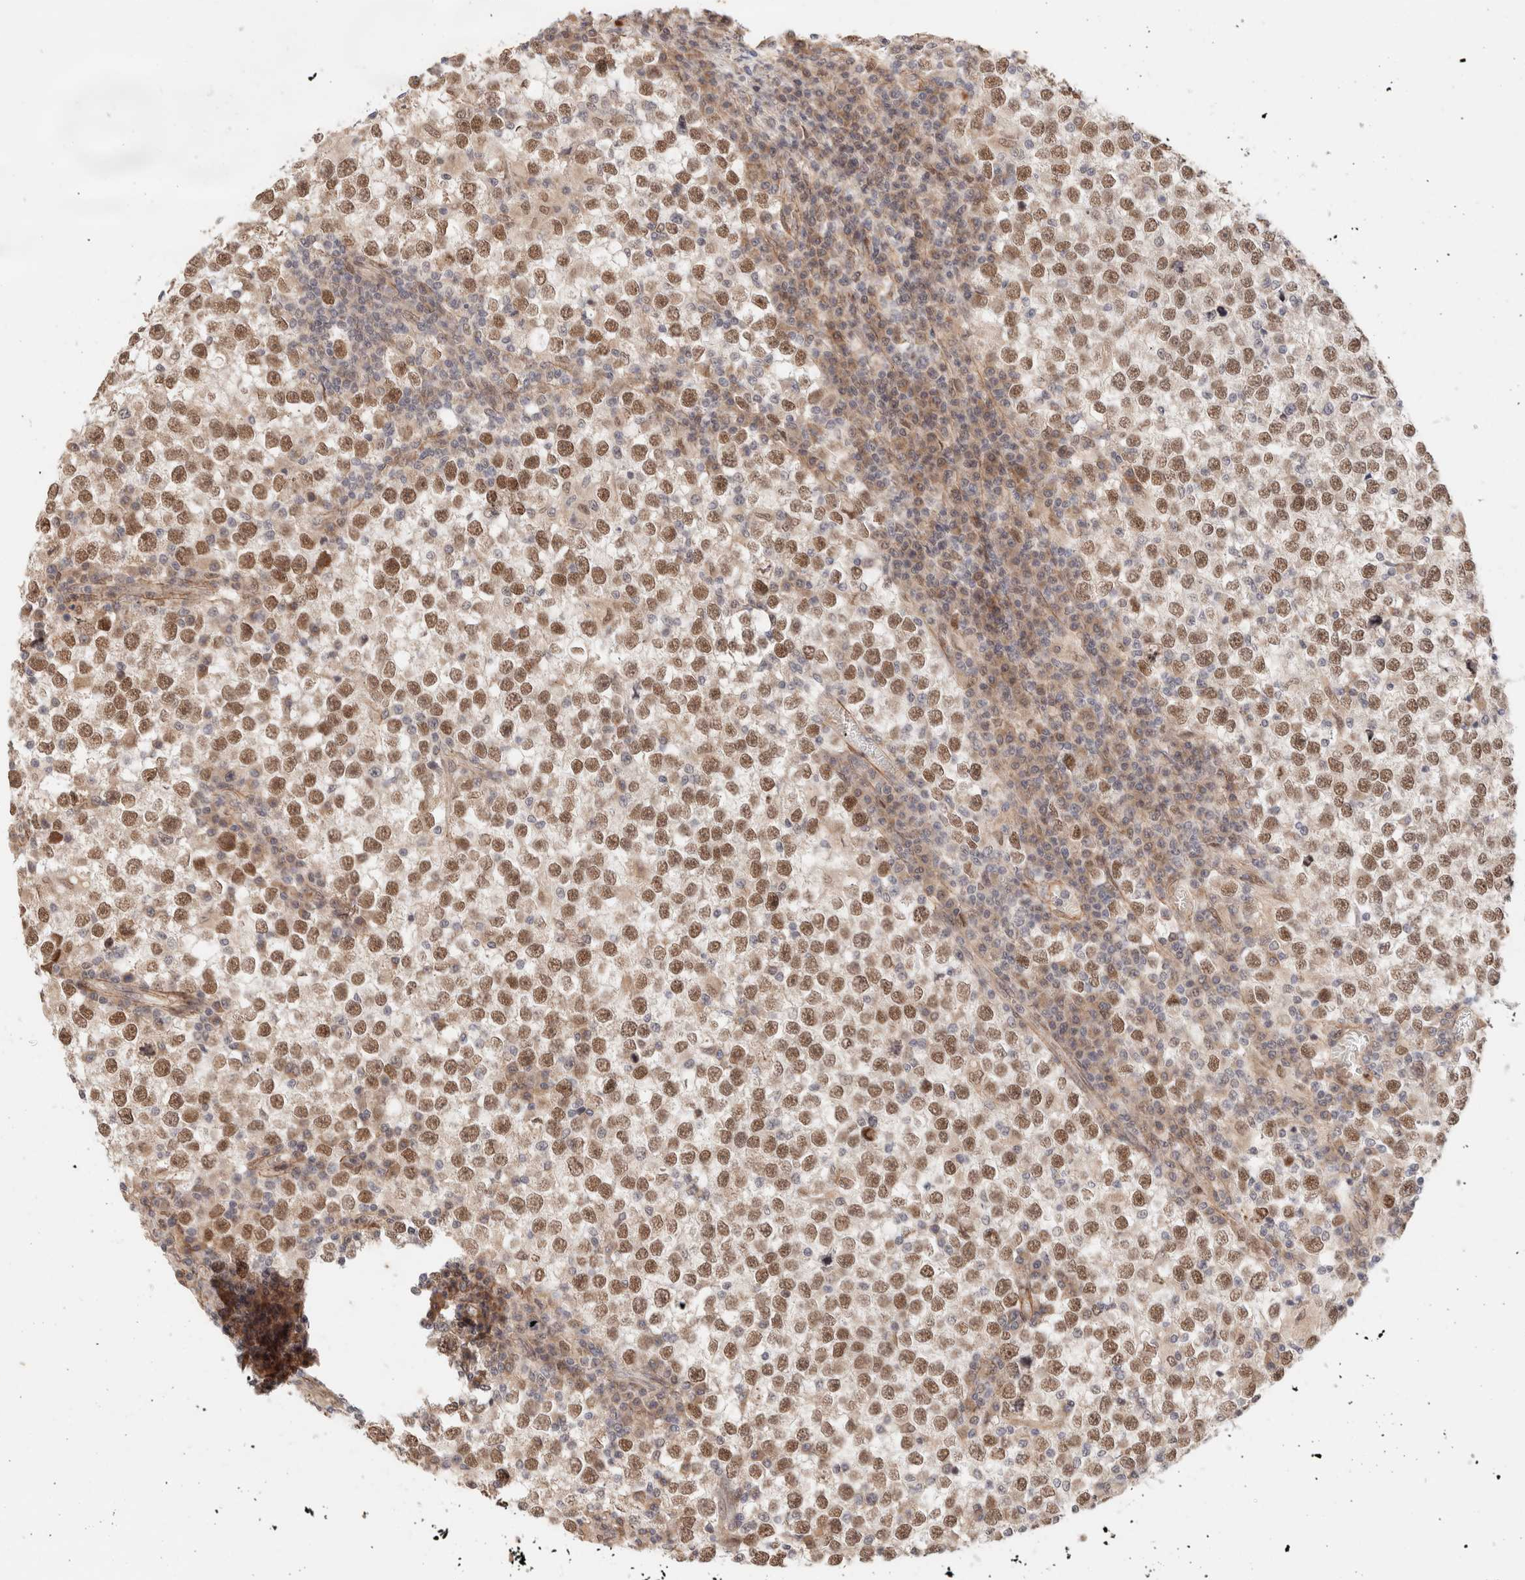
{"staining": {"intensity": "moderate", "quantity": ">75%", "location": "nuclear"}, "tissue": "testis cancer", "cell_type": "Tumor cells", "image_type": "cancer", "snomed": [{"axis": "morphology", "description": "Seminoma, NOS"}, {"axis": "topography", "description": "Testis"}], "caption": "This histopathology image exhibits testis cancer (seminoma) stained with IHC to label a protein in brown. The nuclear of tumor cells show moderate positivity for the protein. Nuclei are counter-stained blue.", "gene": "BRPF3", "patient": {"sex": "male", "age": 65}}